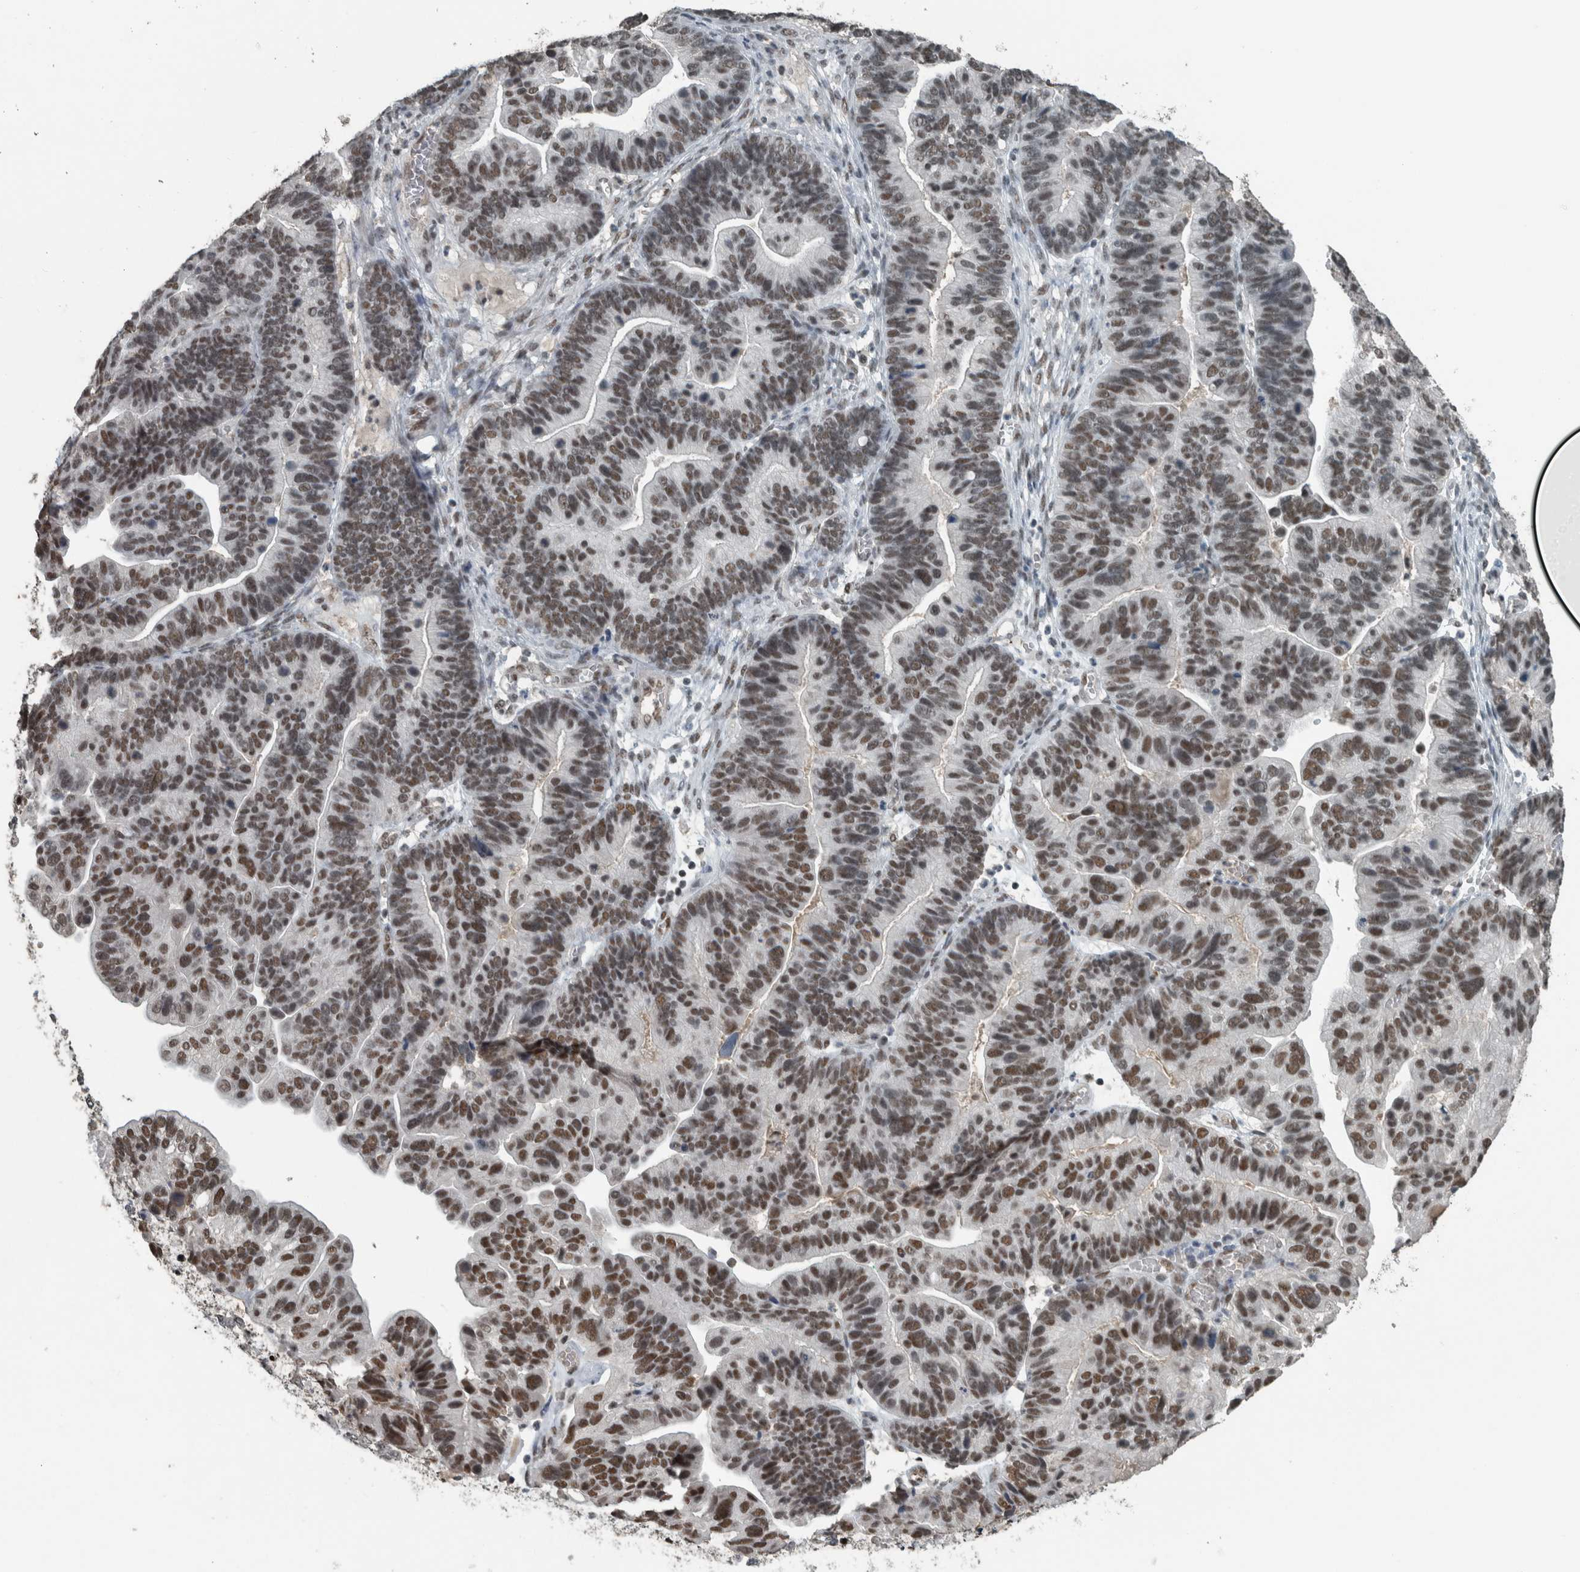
{"staining": {"intensity": "moderate", "quantity": ">75%", "location": "nuclear"}, "tissue": "ovarian cancer", "cell_type": "Tumor cells", "image_type": "cancer", "snomed": [{"axis": "morphology", "description": "Cystadenocarcinoma, serous, NOS"}, {"axis": "topography", "description": "Ovary"}], "caption": "Immunohistochemistry (DAB (3,3'-diaminobenzidine)) staining of human ovarian cancer displays moderate nuclear protein staining in about >75% of tumor cells.", "gene": "ZNF24", "patient": {"sex": "female", "age": 56}}